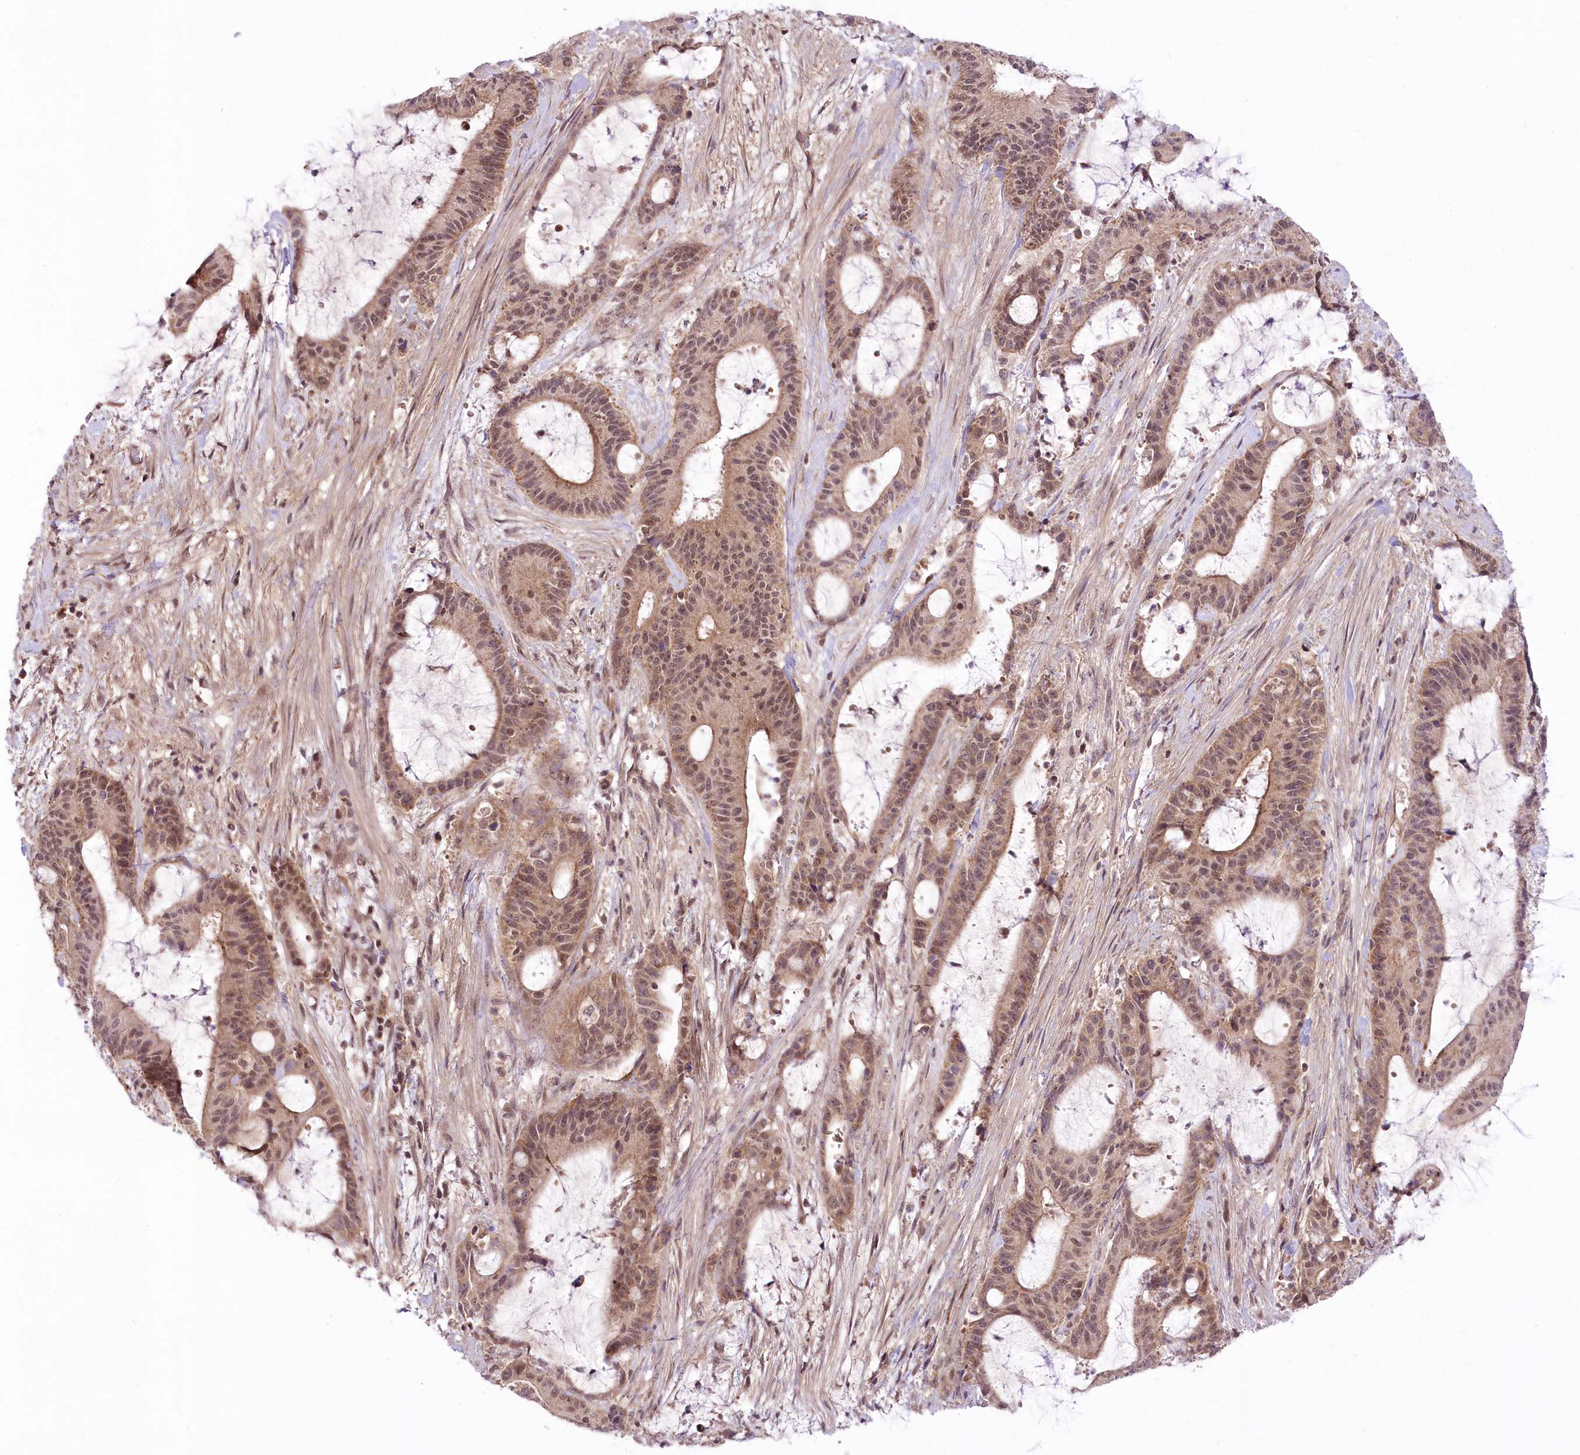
{"staining": {"intensity": "moderate", "quantity": ">75%", "location": "nuclear"}, "tissue": "liver cancer", "cell_type": "Tumor cells", "image_type": "cancer", "snomed": [{"axis": "morphology", "description": "Normal tissue, NOS"}, {"axis": "morphology", "description": "Cholangiocarcinoma"}, {"axis": "topography", "description": "Liver"}, {"axis": "topography", "description": "Peripheral nerve tissue"}], "caption": "Immunohistochemistry (IHC) photomicrograph of human liver cholangiocarcinoma stained for a protein (brown), which exhibits medium levels of moderate nuclear positivity in approximately >75% of tumor cells.", "gene": "ZMAT2", "patient": {"sex": "female", "age": 73}}